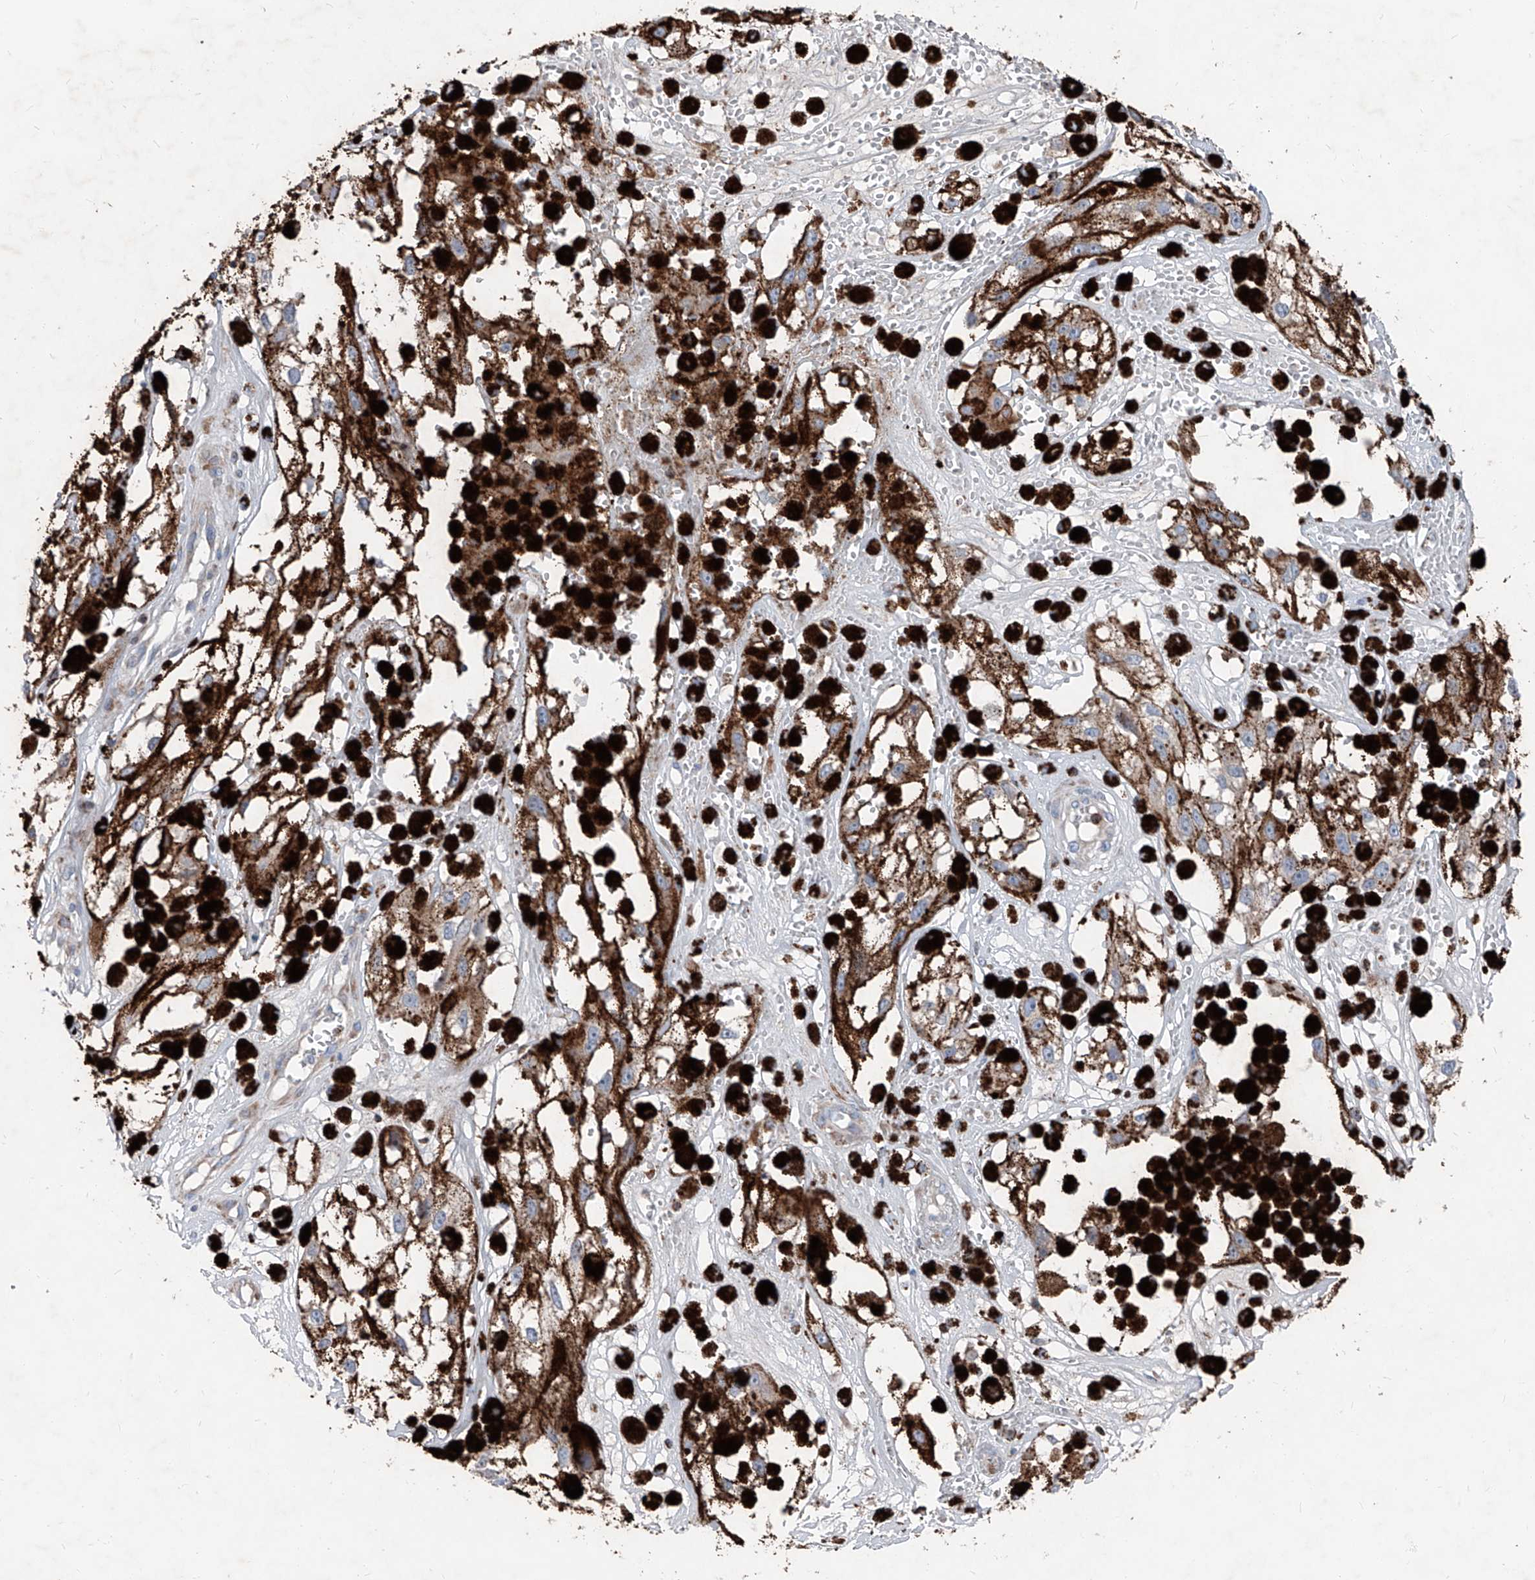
{"staining": {"intensity": "negative", "quantity": "none", "location": "none"}, "tissue": "melanoma", "cell_type": "Tumor cells", "image_type": "cancer", "snomed": [{"axis": "morphology", "description": "Malignant melanoma, NOS"}, {"axis": "topography", "description": "Skin"}], "caption": "Tumor cells are negative for protein expression in human melanoma.", "gene": "IFI27", "patient": {"sex": "male", "age": 88}}